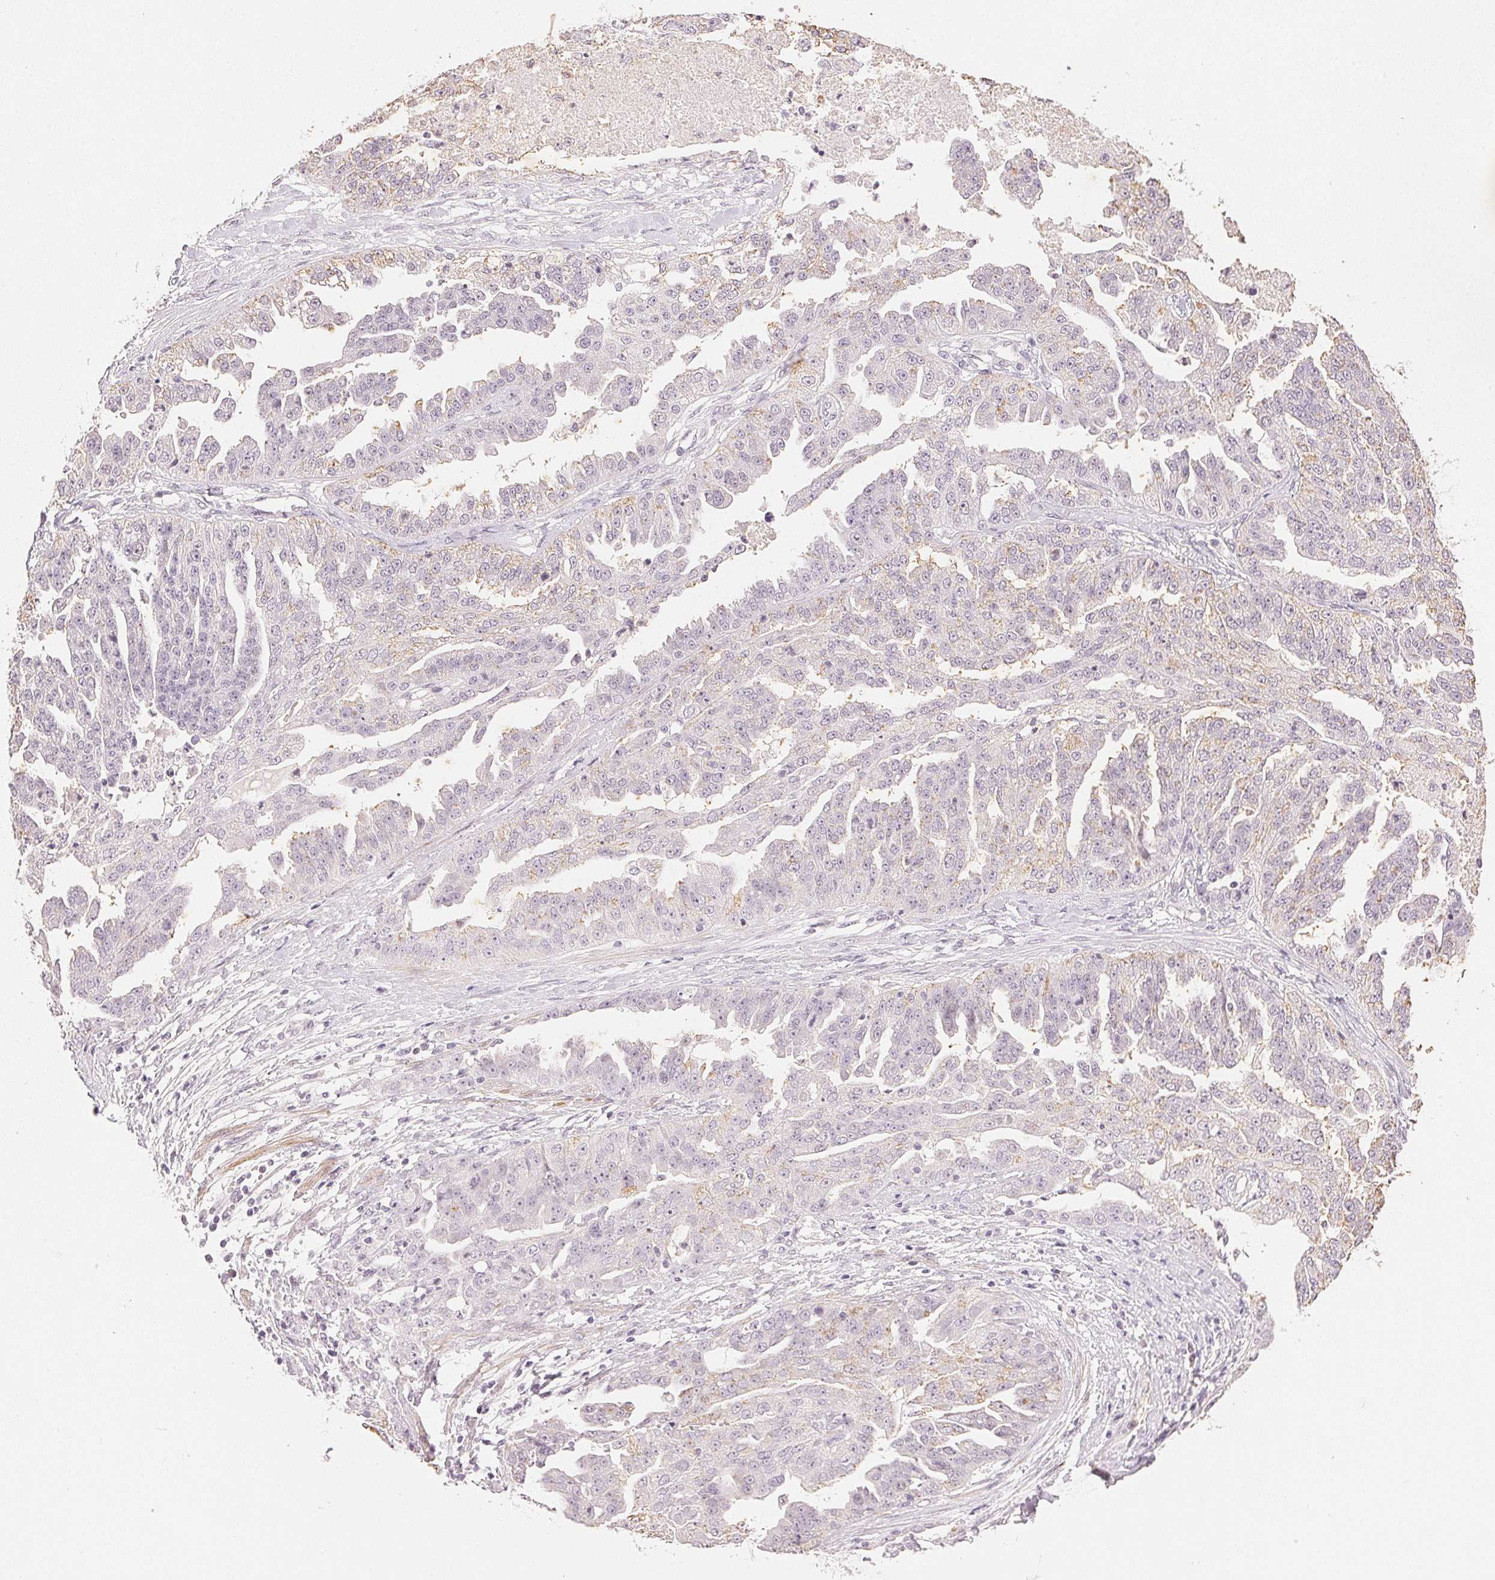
{"staining": {"intensity": "negative", "quantity": "none", "location": "none"}, "tissue": "ovarian cancer", "cell_type": "Tumor cells", "image_type": "cancer", "snomed": [{"axis": "morphology", "description": "Cystadenocarcinoma, serous, NOS"}, {"axis": "topography", "description": "Ovary"}], "caption": "Ovarian cancer was stained to show a protein in brown. There is no significant staining in tumor cells. (DAB (3,3'-diaminobenzidine) immunohistochemistry (IHC) with hematoxylin counter stain).", "gene": "SMTN", "patient": {"sex": "female", "age": 58}}